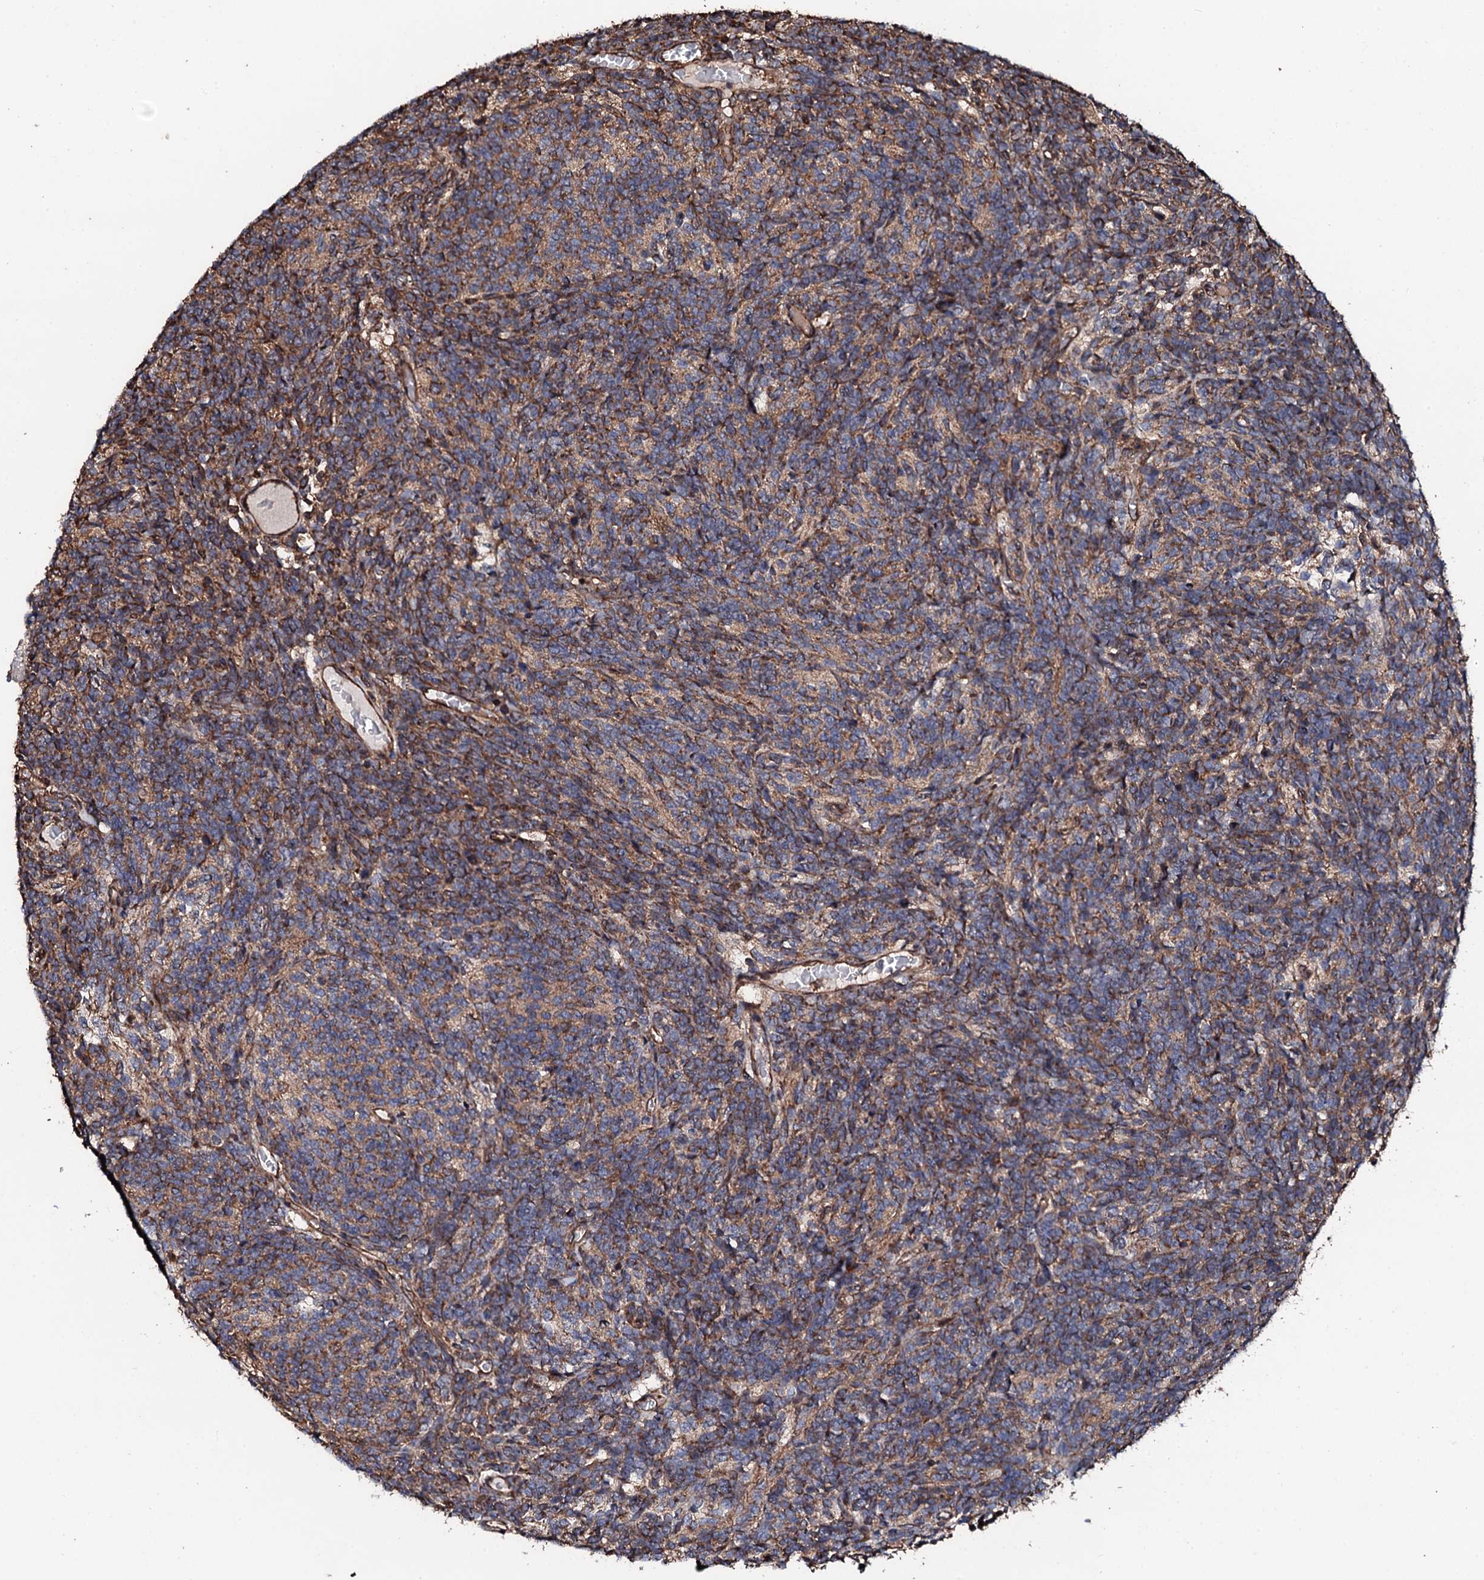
{"staining": {"intensity": "moderate", "quantity": "25%-75%", "location": "cytoplasmic/membranous"}, "tissue": "glioma", "cell_type": "Tumor cells", "image_type": "cancer", "snomed": [{"axis": "morphology", "description": "Glioma, malignant, Low grade"}, {"axis": "topography", "description": "Brain"}], "caption": "Moderate cytoplasmic/membranous positivity for a protein is seen in approximately 25%-75% of tumor cells of malignant low-grade glioma using immunohistochemistry (IHC).", "gene": "CKAP5", "patient": {"sex": "female", "age": 1}}